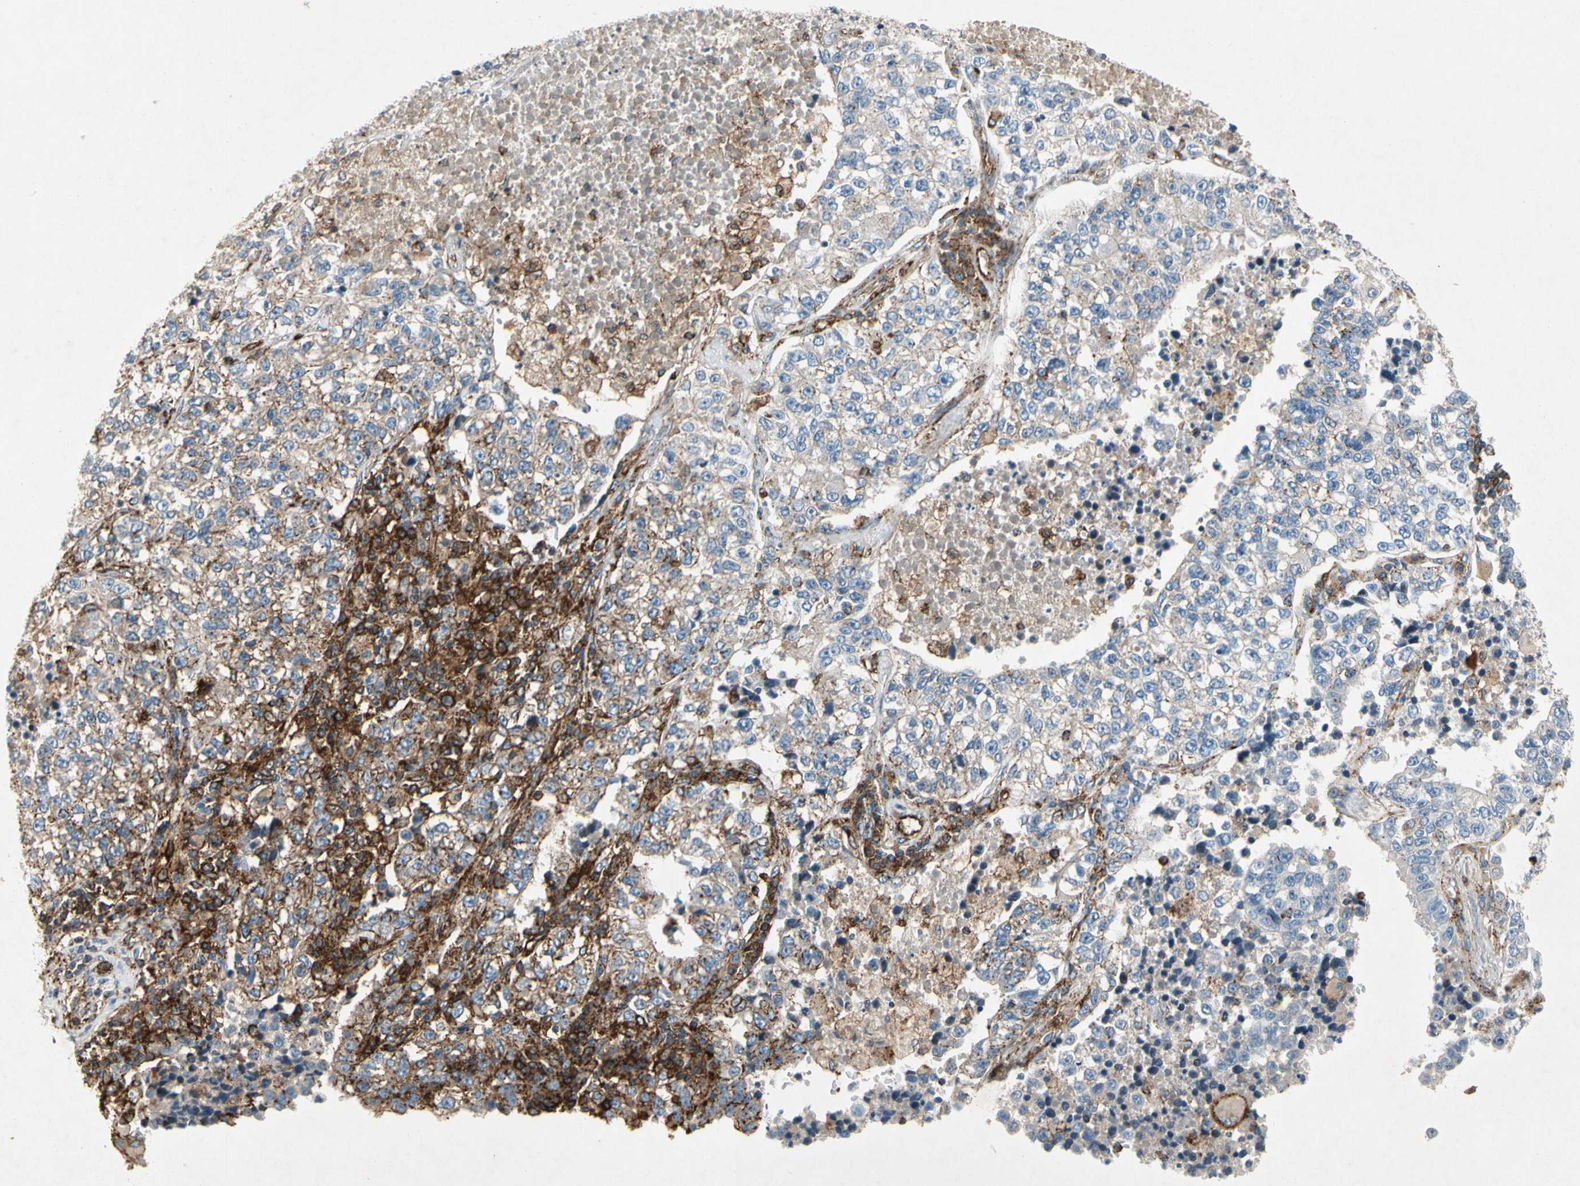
{"staining": {"intensity": "strong", "quantity": "<25%", "location": "cytoplasmic/membranous"}, "tissue": "lung cancer", "cell_type": "Tumor cells", "image_type": "cancer", "snomed": [{"axis": "morphology", "description": "Adenocarcinoma, NOS"}, {"axis": "topography", "description": "Lung"}], "caption": "DAB (3,3'-diaminobenzidine) immunohistochemical staining of lung adenocarcinoma demonstrates strong cytoplasmic/membranous protein staining in approximately <25% of tumor cells.", "gene": "NDFIP2", "patient": {"sex": "male", "age": 49}}